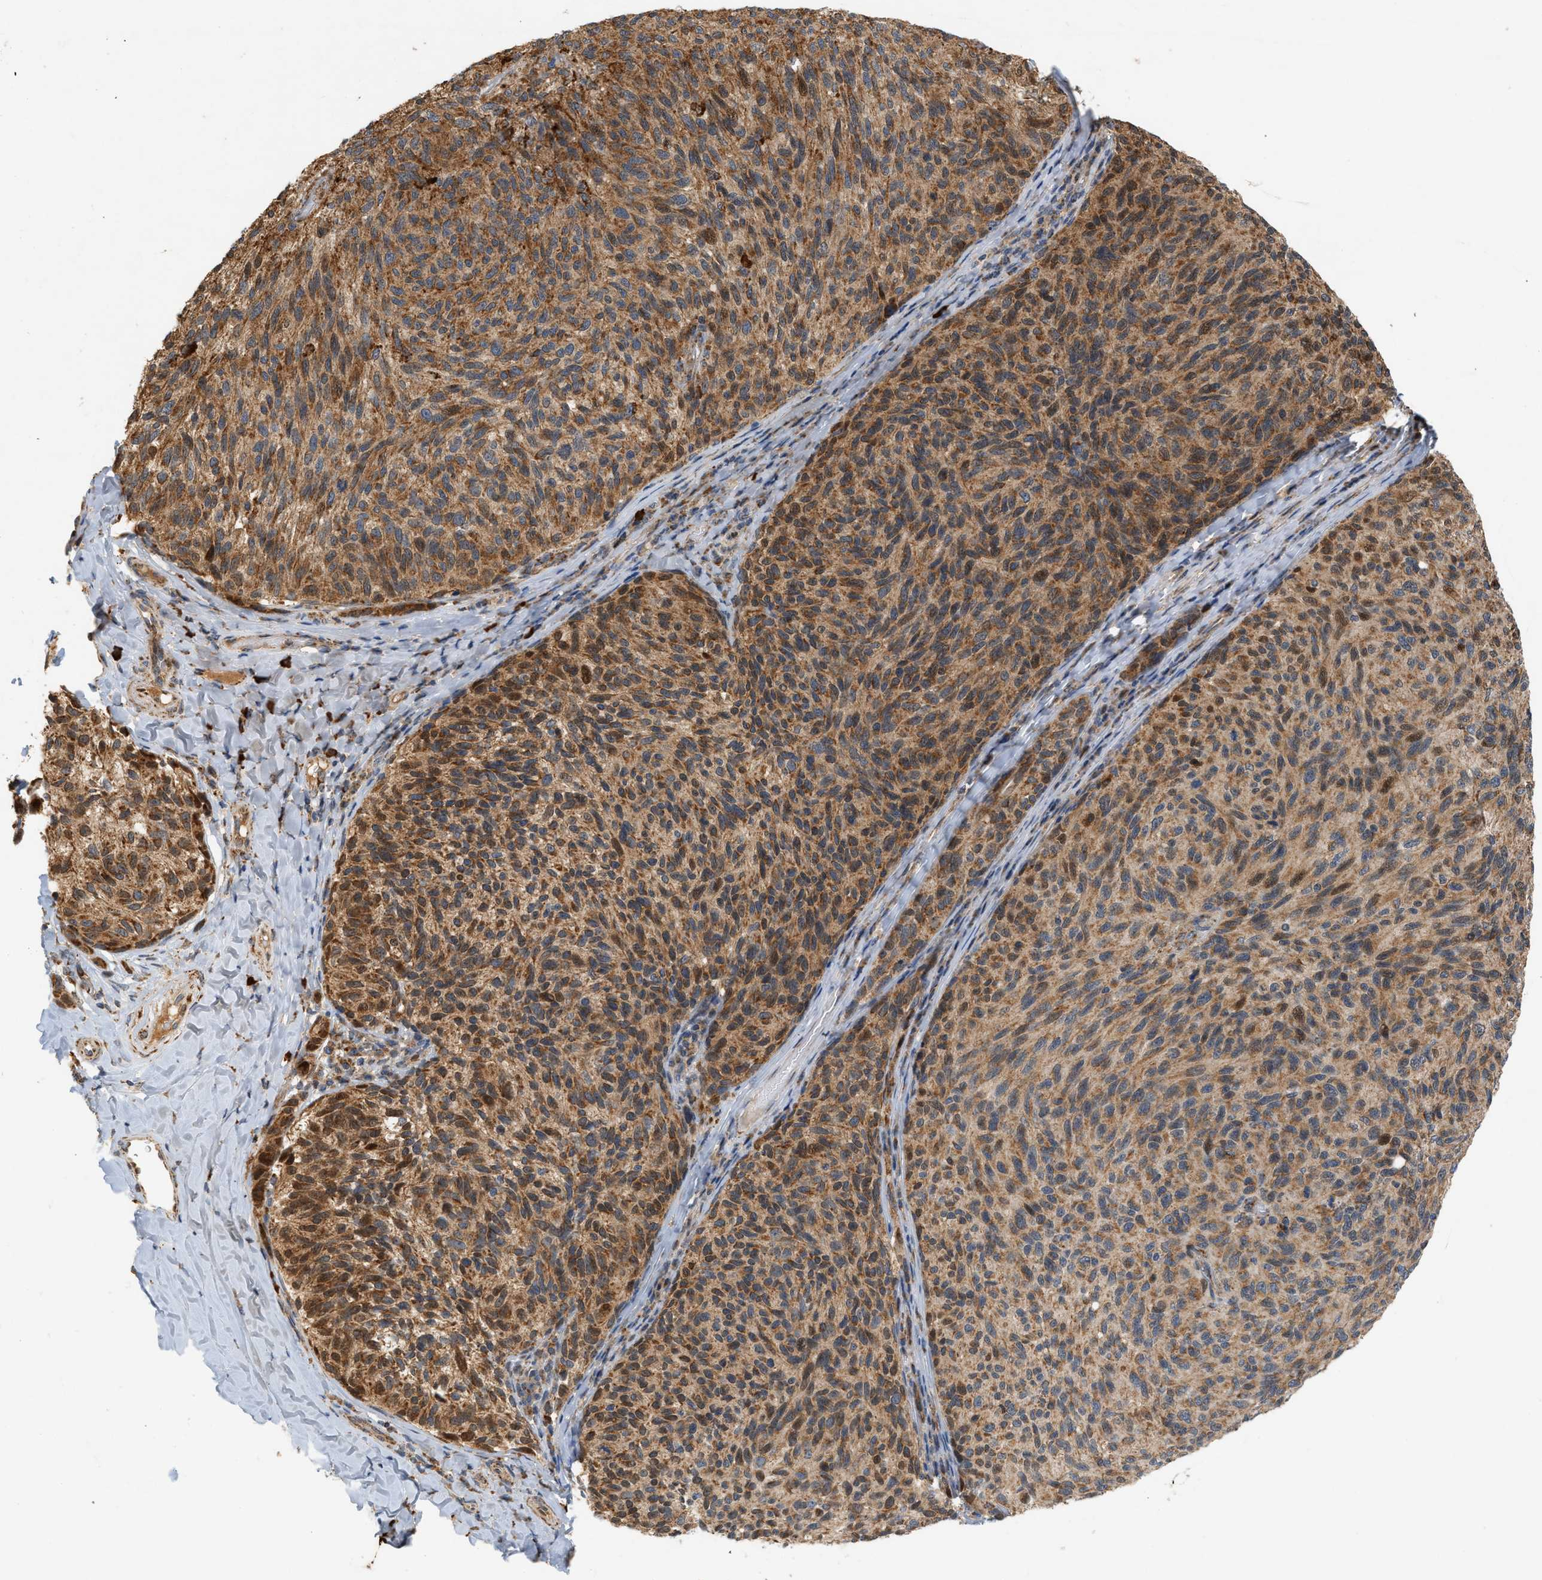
{"staining": {"intensity": "strong", "quantity": ">75%", "location": "cytoplasmic/membranous"}, "tissue": "melanoma", "cell_type": "Tumor cells", "image_type": "cancer", "snomed": [{"axis": "morphology", "description": "Malignant melanoma, NOS"}, {"axis": "topography", "description": "Skin"}], "caption": "Tumor cells display strong cytoplasmic/membranous positivity in approximately >75% of cells in malignant melanoma.", "gene": "MCU", "patient": {"sex": "female", "age": 73}}